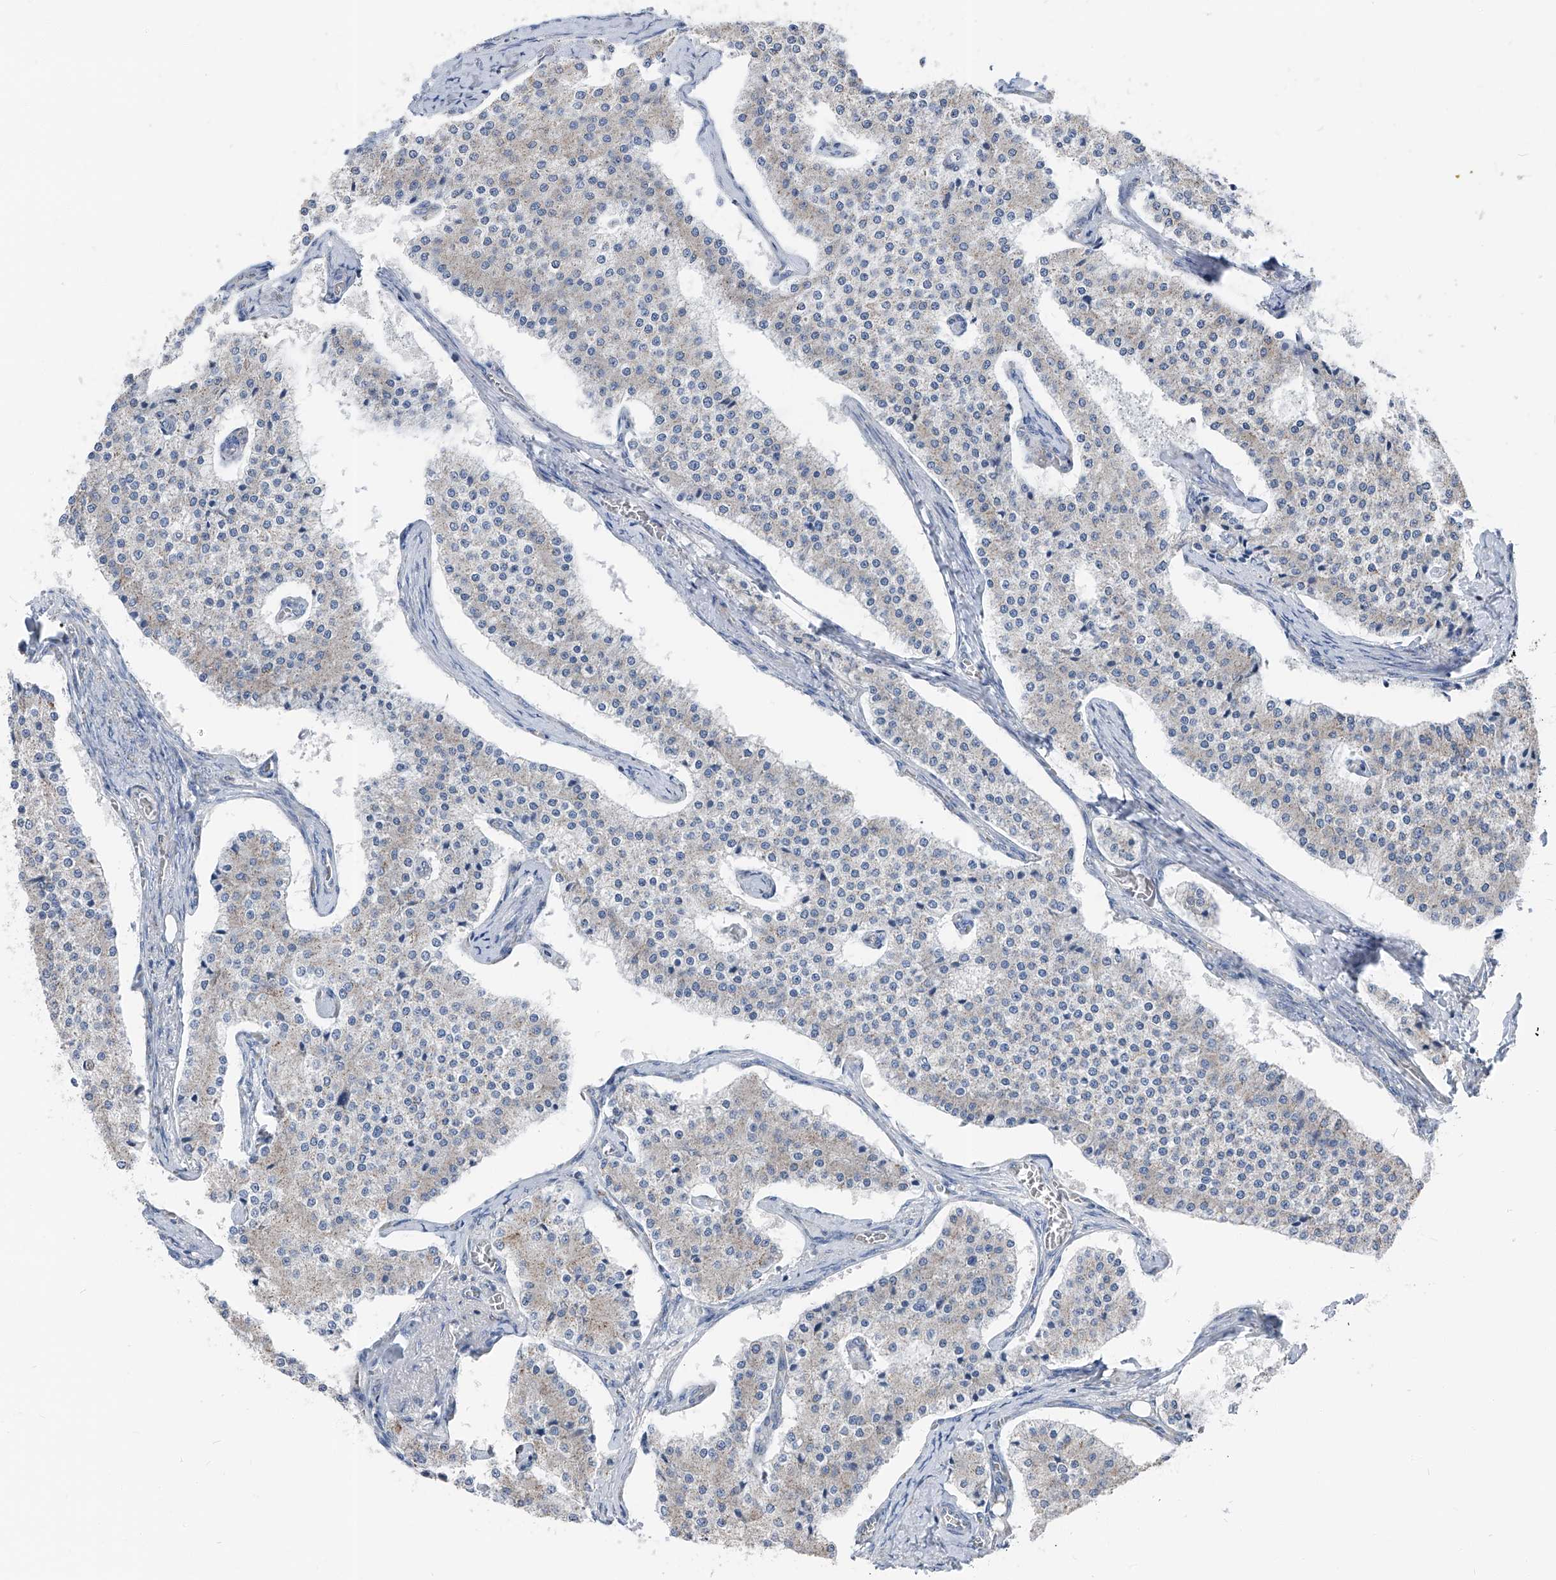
{"staining": {"intensity": "negative", "quantity": "none", "location": "none"}, "tissue": "carcinoid", "cell_type": "Tumor cells", "image_type": "cancer", "snomed": [{"axis": "morphology", "description": "Carcinoid, malignant, NOS"}, {"axis": "topography", "description": "Colon"}], "caption": "Immunohistochemical staining of human carcinoid displays no significant expression in tumor cells. (Immunohistochemistry (ihc), brightfield microscopy, high magnification).", "gene": "AGPS", "patient": {"sex": "female", "age": 52}}